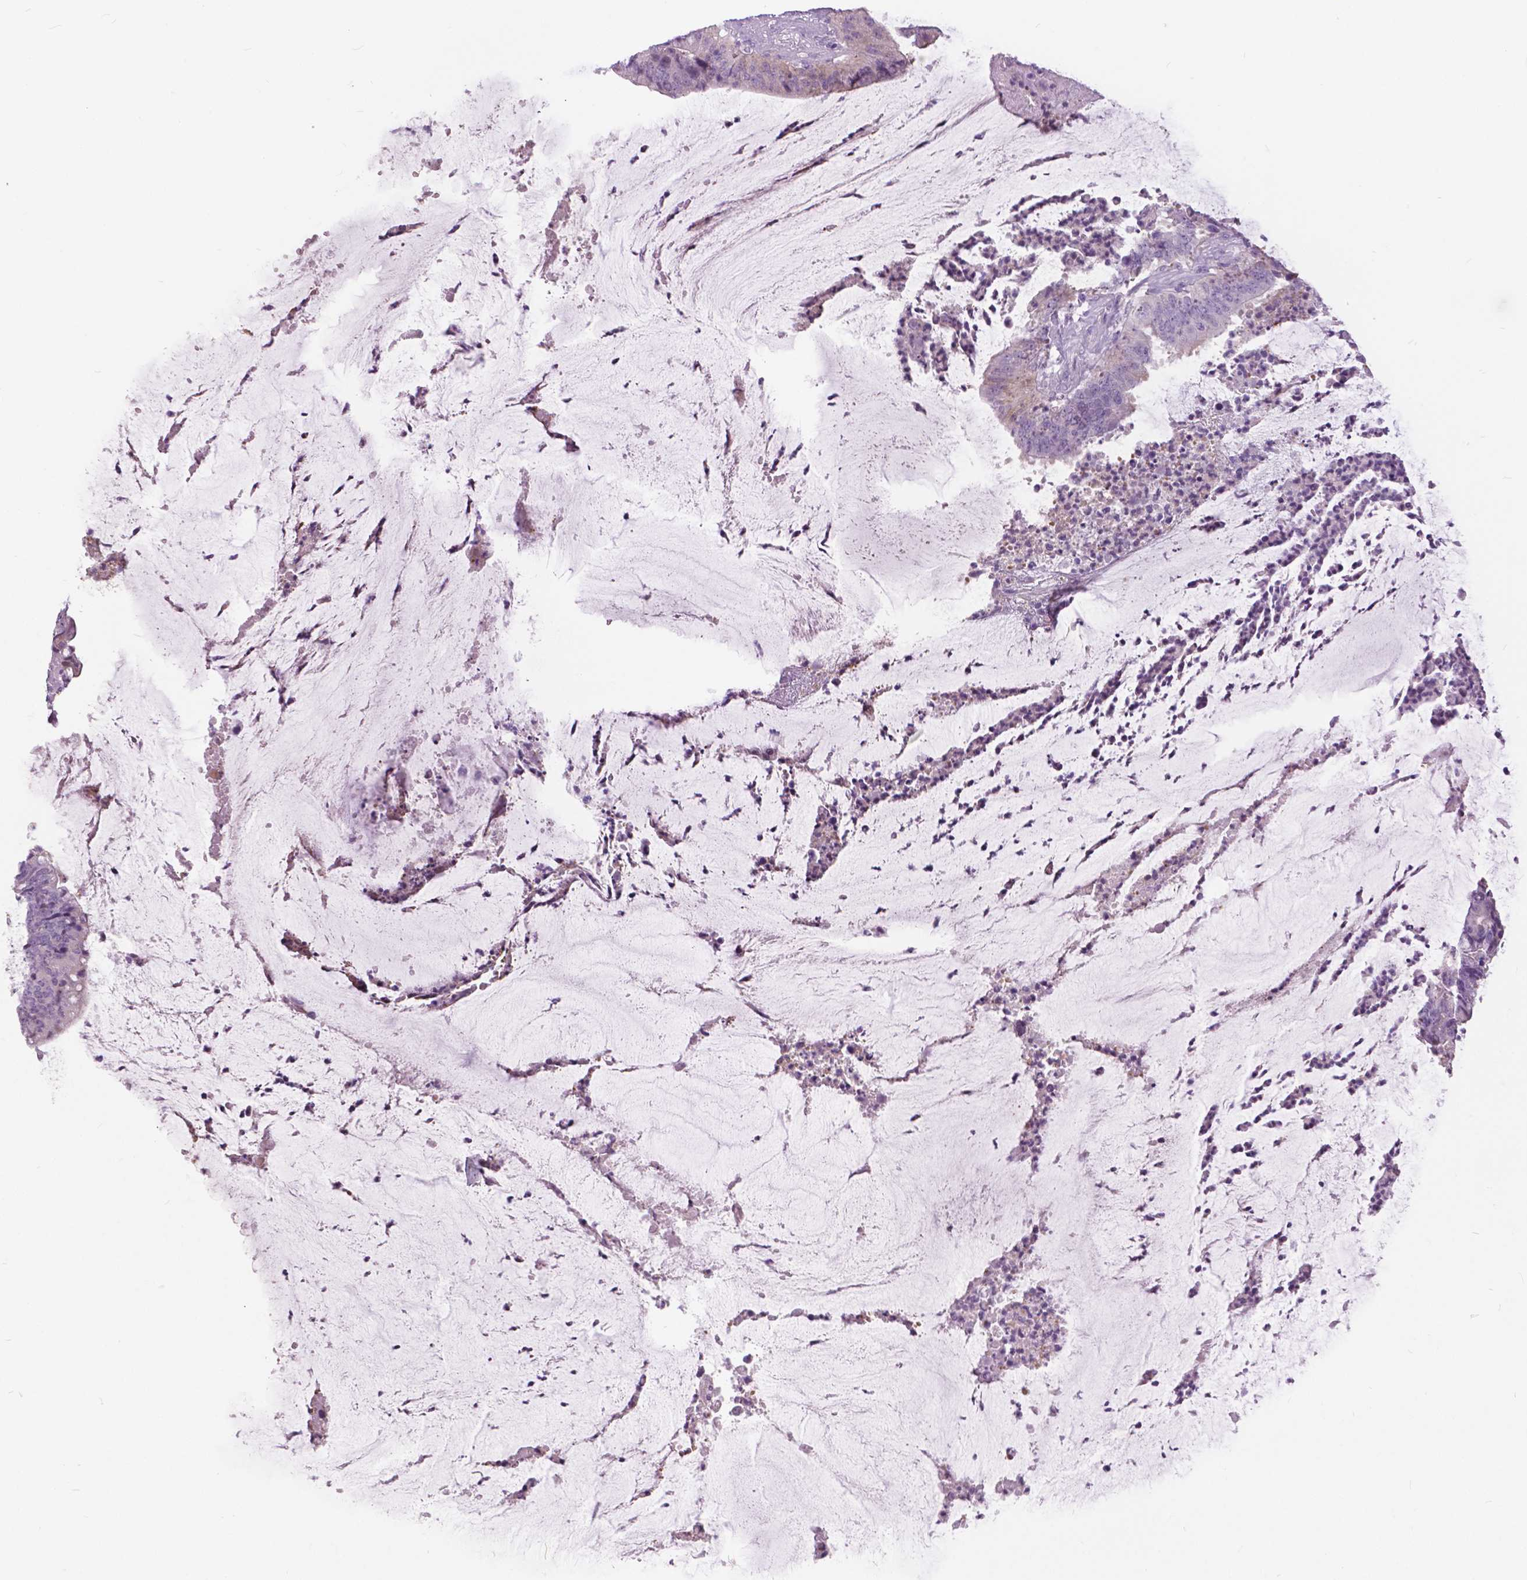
{"staining": {"intensity": "negative", "quantity": "none", "location": "none"}, "tissue": "colorectal cancer", "cell_type": "Tumor cells", "image_type": "cancer", "snomed": [{"axis": "morphology", "description": "Adenocarcinoma, NOS"}, {"axis": "topography", "description": "Colon"}], "caption": "IHC photomicrograph of neoplastic tissue: human colorectal adenocarcinoma stained with DAB exhibits no significant protein expression in tumor cells.", "gene": "TP53TG5", "patient": {"sex": "female", "age": 43}}